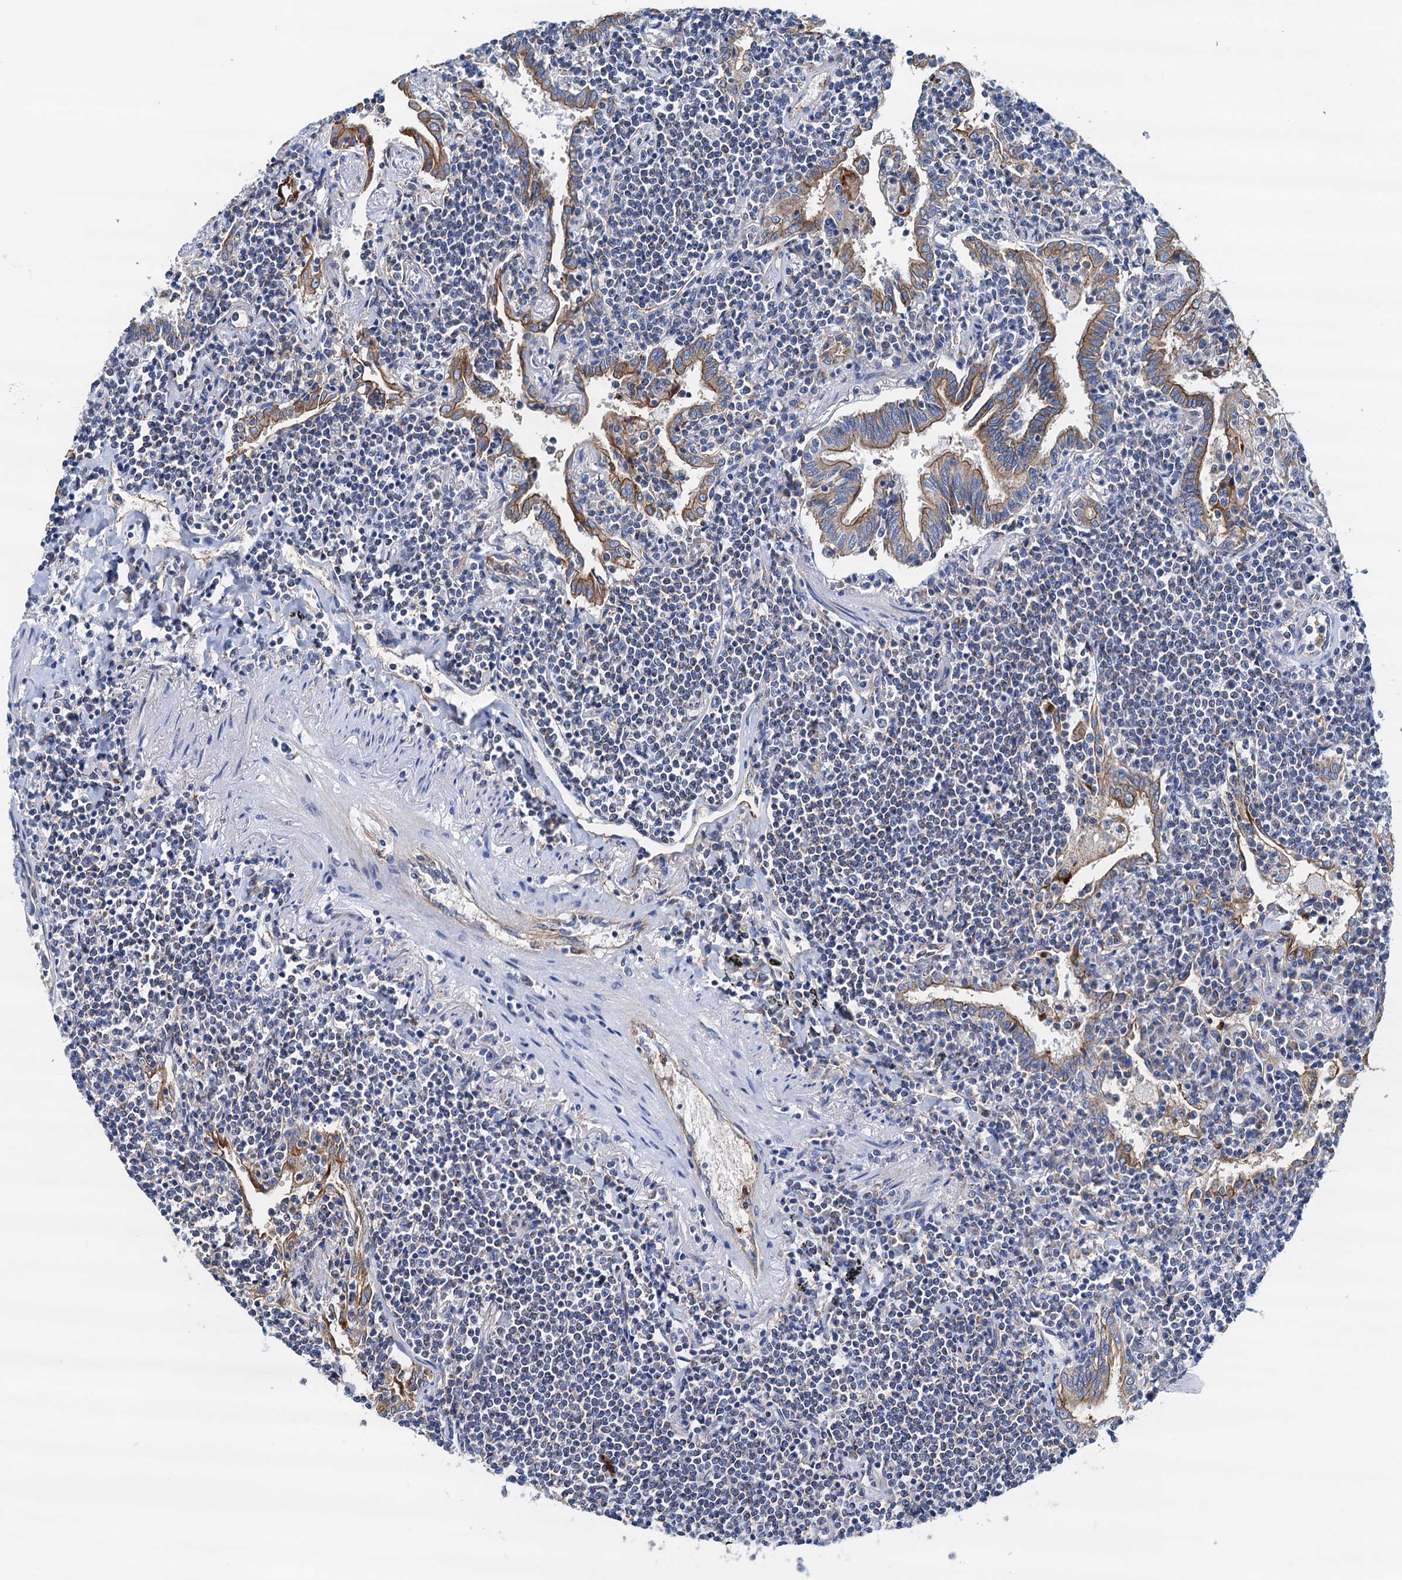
{"staining": {"intensity": "negative", "quantity": "none", "location": "none"}, "tissue": "lymphoma", "cell_type": "Tumor cells", "image_type": "cancer", "snomed": [{"axis": "morphology", "description": "Malignant lymphoma, non-Hodgkin's type, Low grade"}, {"axis": "topography", "description": "Lung"}], "caption": "Histopathology image shows no significant protein positivity in tumor cells of malignant lymphoma, non-Hodgkin's type (low-grade).", "gene": "RASSF9", "patient": {"sex": "female", "age": 71}}